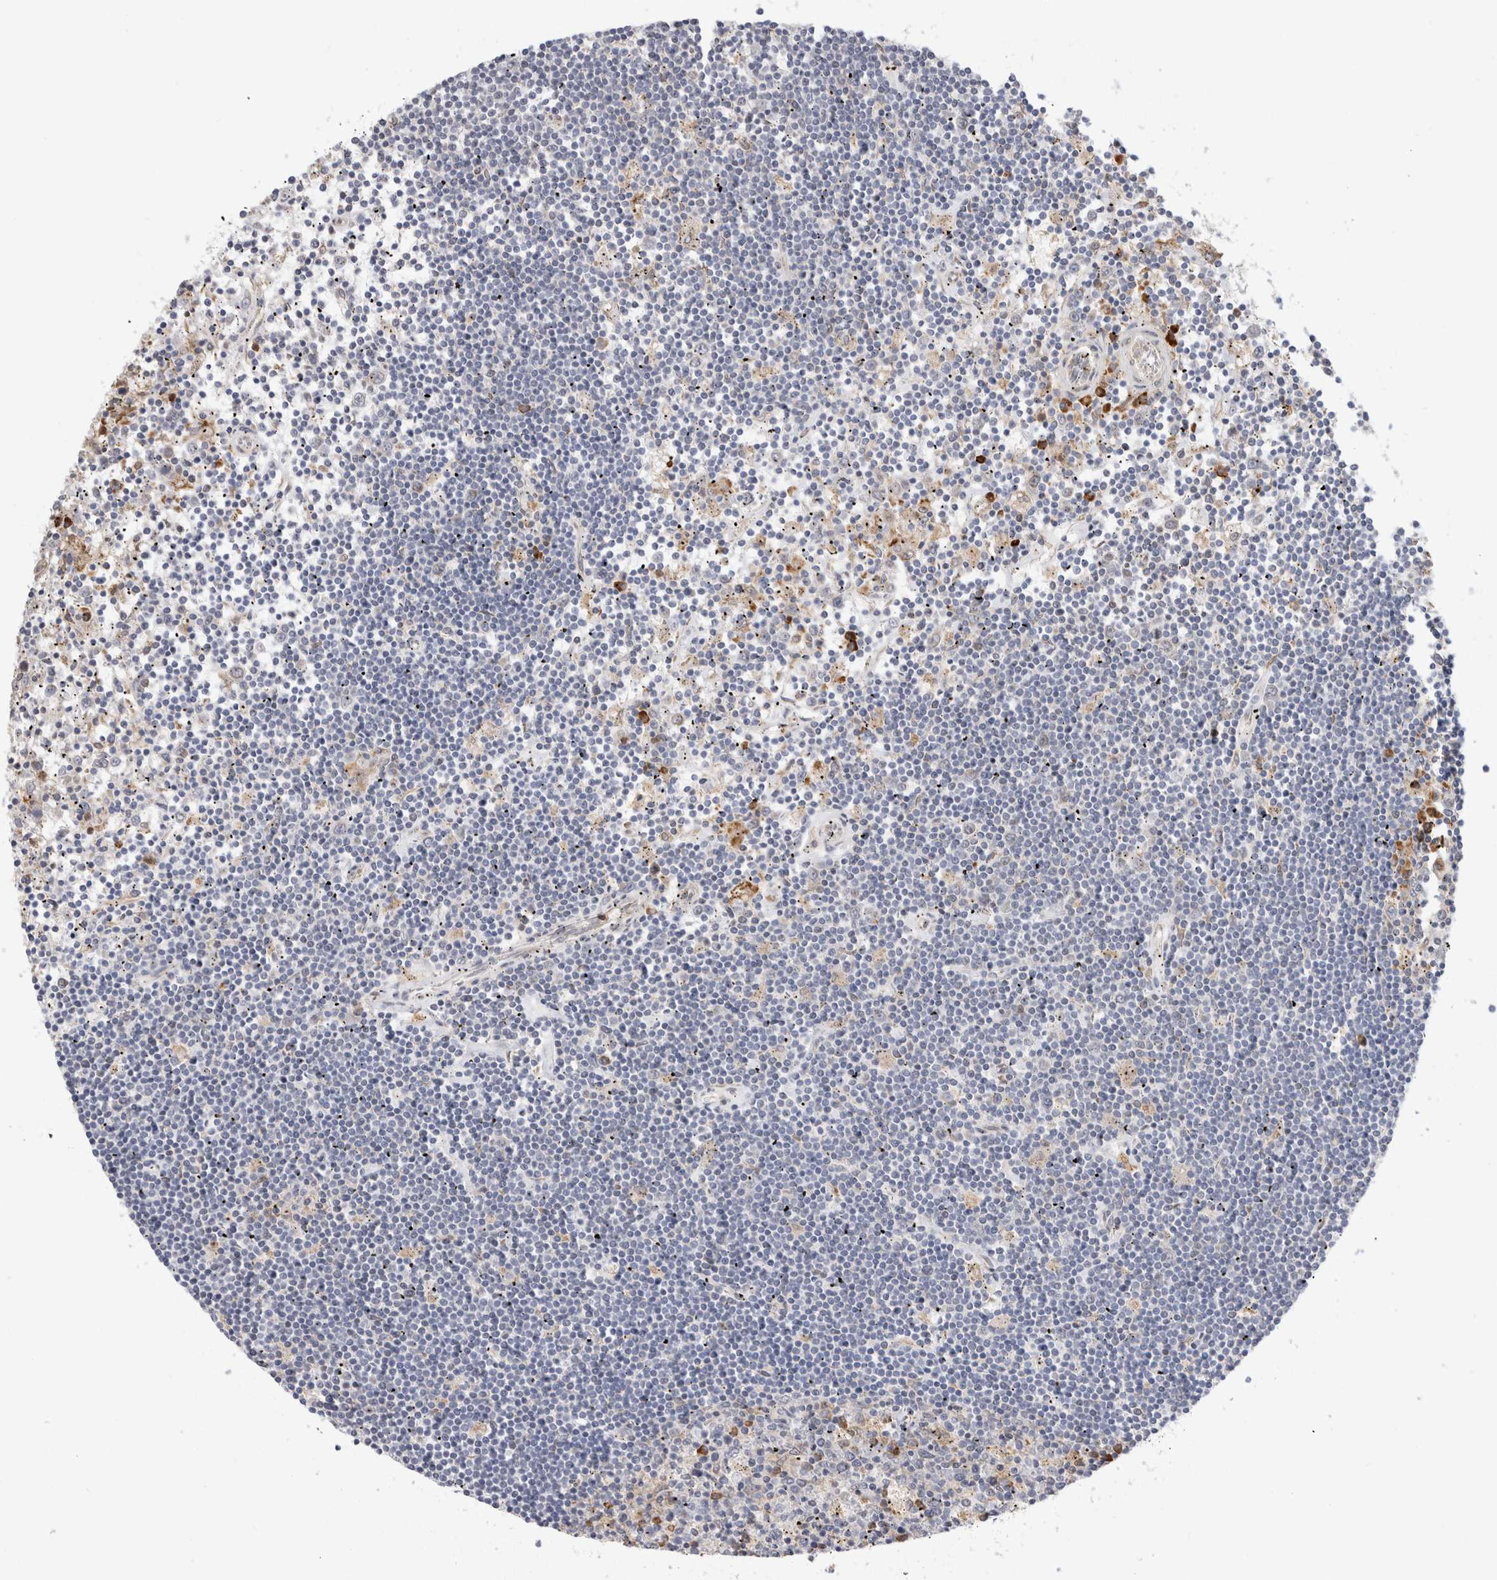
{"staining": {"intensity": "moderate", "quantity": "<25%", "location": "cytoplasmic/membranous"}, "tissue": "lymphoma", "cell_type": "Tumor cells", "image_type": "cancer", "snomed": [{"axis": "morphology", "description": "Malignant lymphoma, non-Hodgkin's type, Low grade"}, {"axis": "topography", "description": "Spleen"}], "caption": "Immunohistochemistry histopathology image of lymphoma stained for a protein (brown), which reveals low levels of moderate cytoplasmic/membranous staining in approximately <25% of tumor cells.", "gene": "RPN2", "patient": {"sex": "male", "age": 76}}